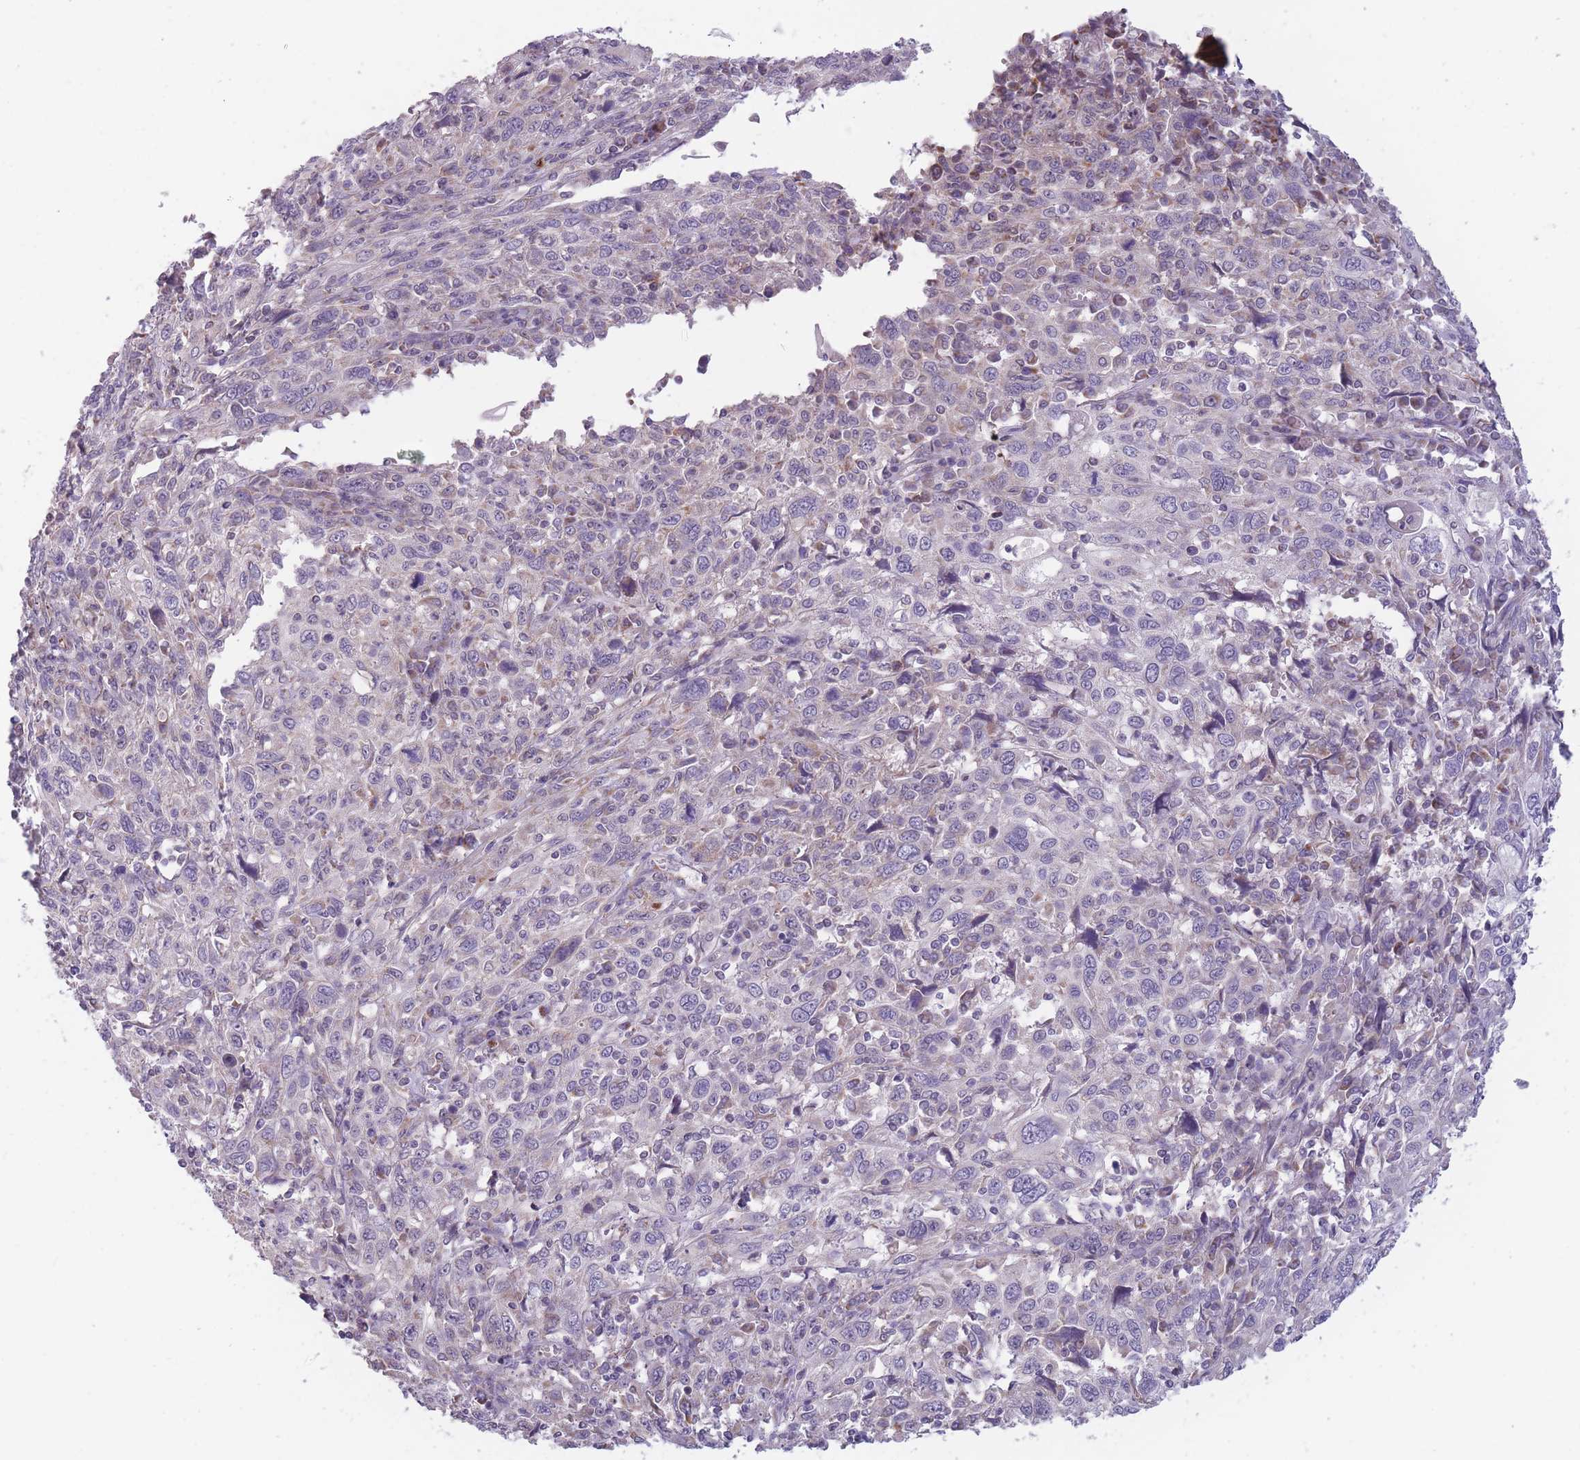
{"staining": {"intensity": "negative", "quantity": "none", "location": "none"}, "tissue": "cervical cancer", "cell_type": "Tumor cells", "image_type": "cancer", "snomed": [{"axis": "morphology", "description": "Squamous cell carcinoma, NOS"}, {"axis": "topography", "description": "Cervix"}], "caption": "The micrograph demonstrates no staining of tumor cells in cervical cancer.", "gene": "MRPS18C", "patient": {"sex": "female", "age": 46}}